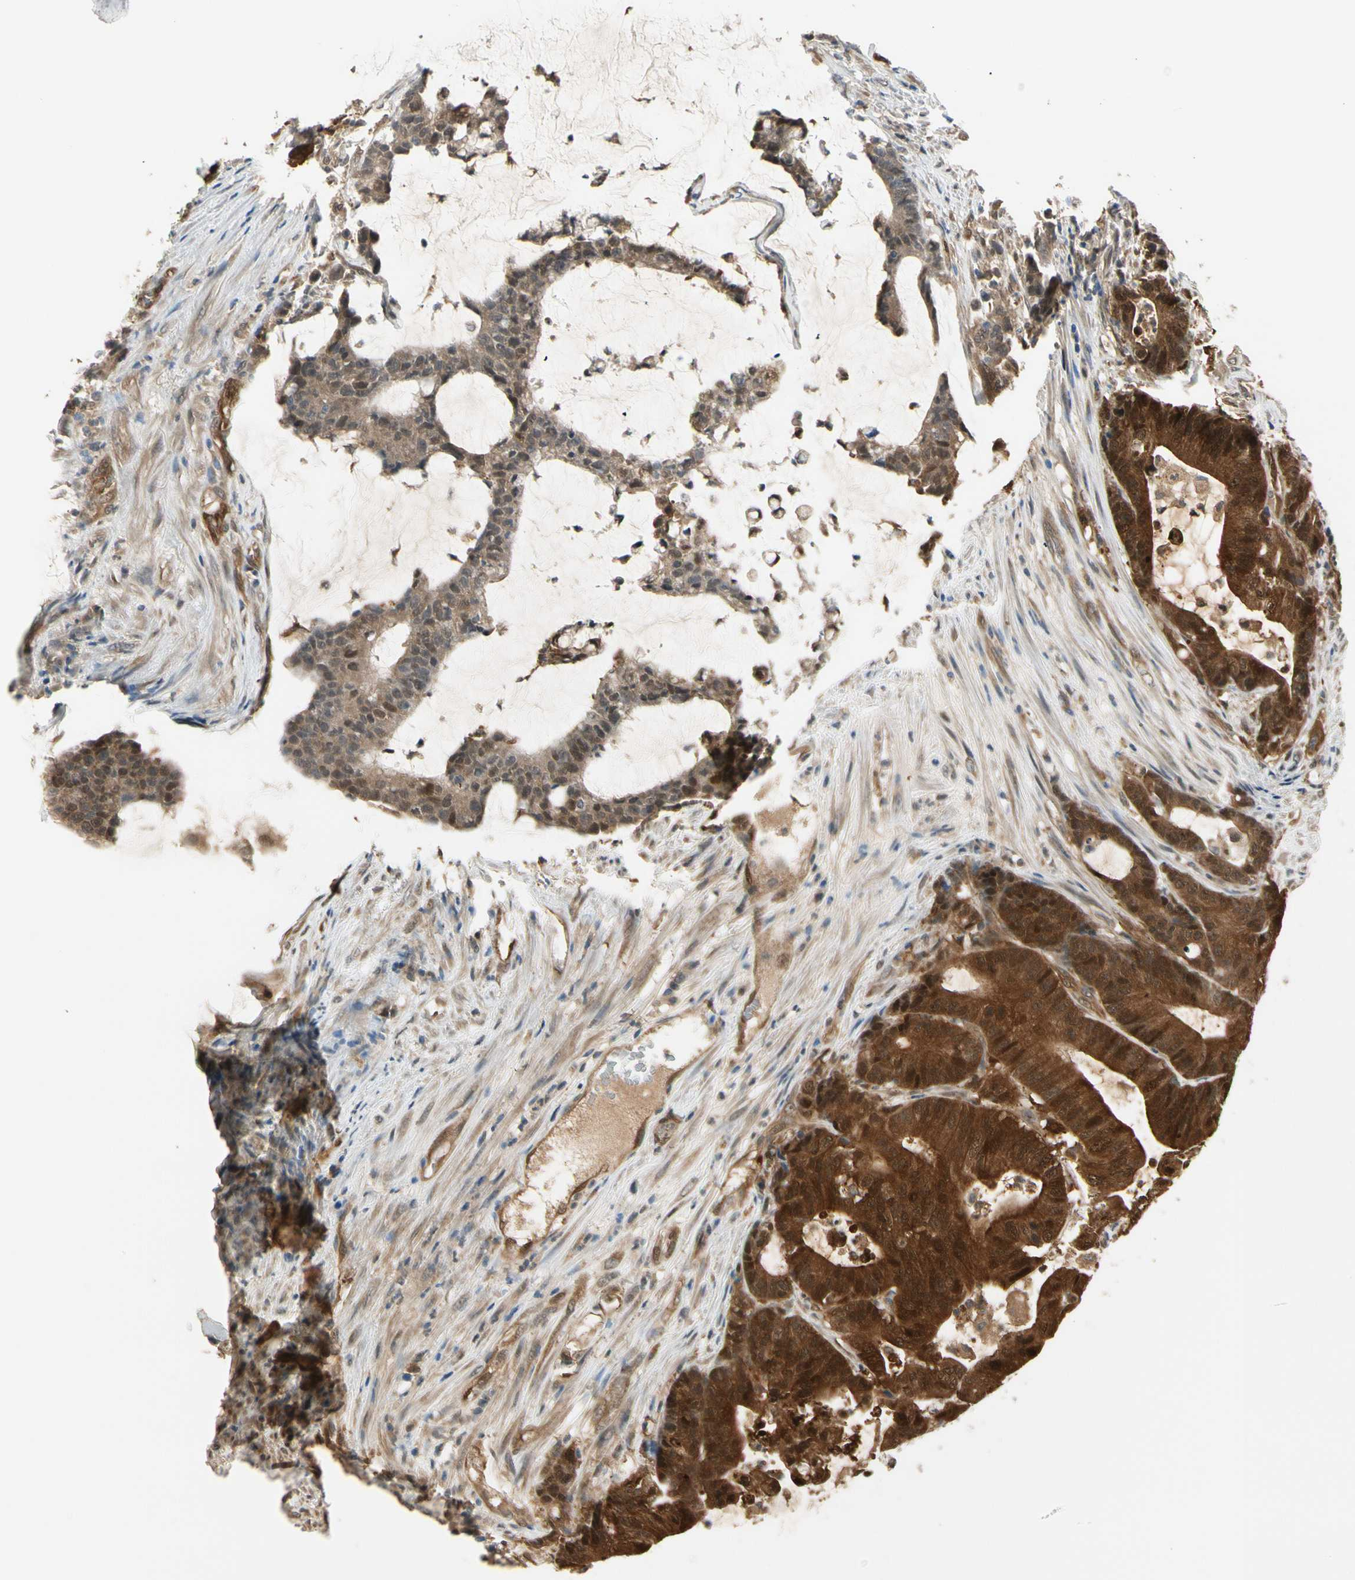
{"staining": {"intensity": "strong", "quantity": ">75%", "location": "cytoplasmic/membranous,nuclear"}, "tissue": "colorectal cancer", "cell_type": "Tumor cells", "image_type": "cancer", "snomed": [{"axis": "morphology", "description": "Adenocarcinoma, NOS"}, {"axis": "topography", "description": "Colon"}], "caption": "Immunohistochemical staining of colorectal adenocarcinoma shows strong cytoplasmic/membranous and nuclear protein expression in approximately >75% of tumor cells. The staining was performed using DAB (3,3'-diaminobenzidine) to visualize the protein expression in brown, while the nuclei were stained in blue with hematoxylin (Magnification: 20x).", "gene": "SERPINB6", "patient": {"sex": "female", "age": 84}}